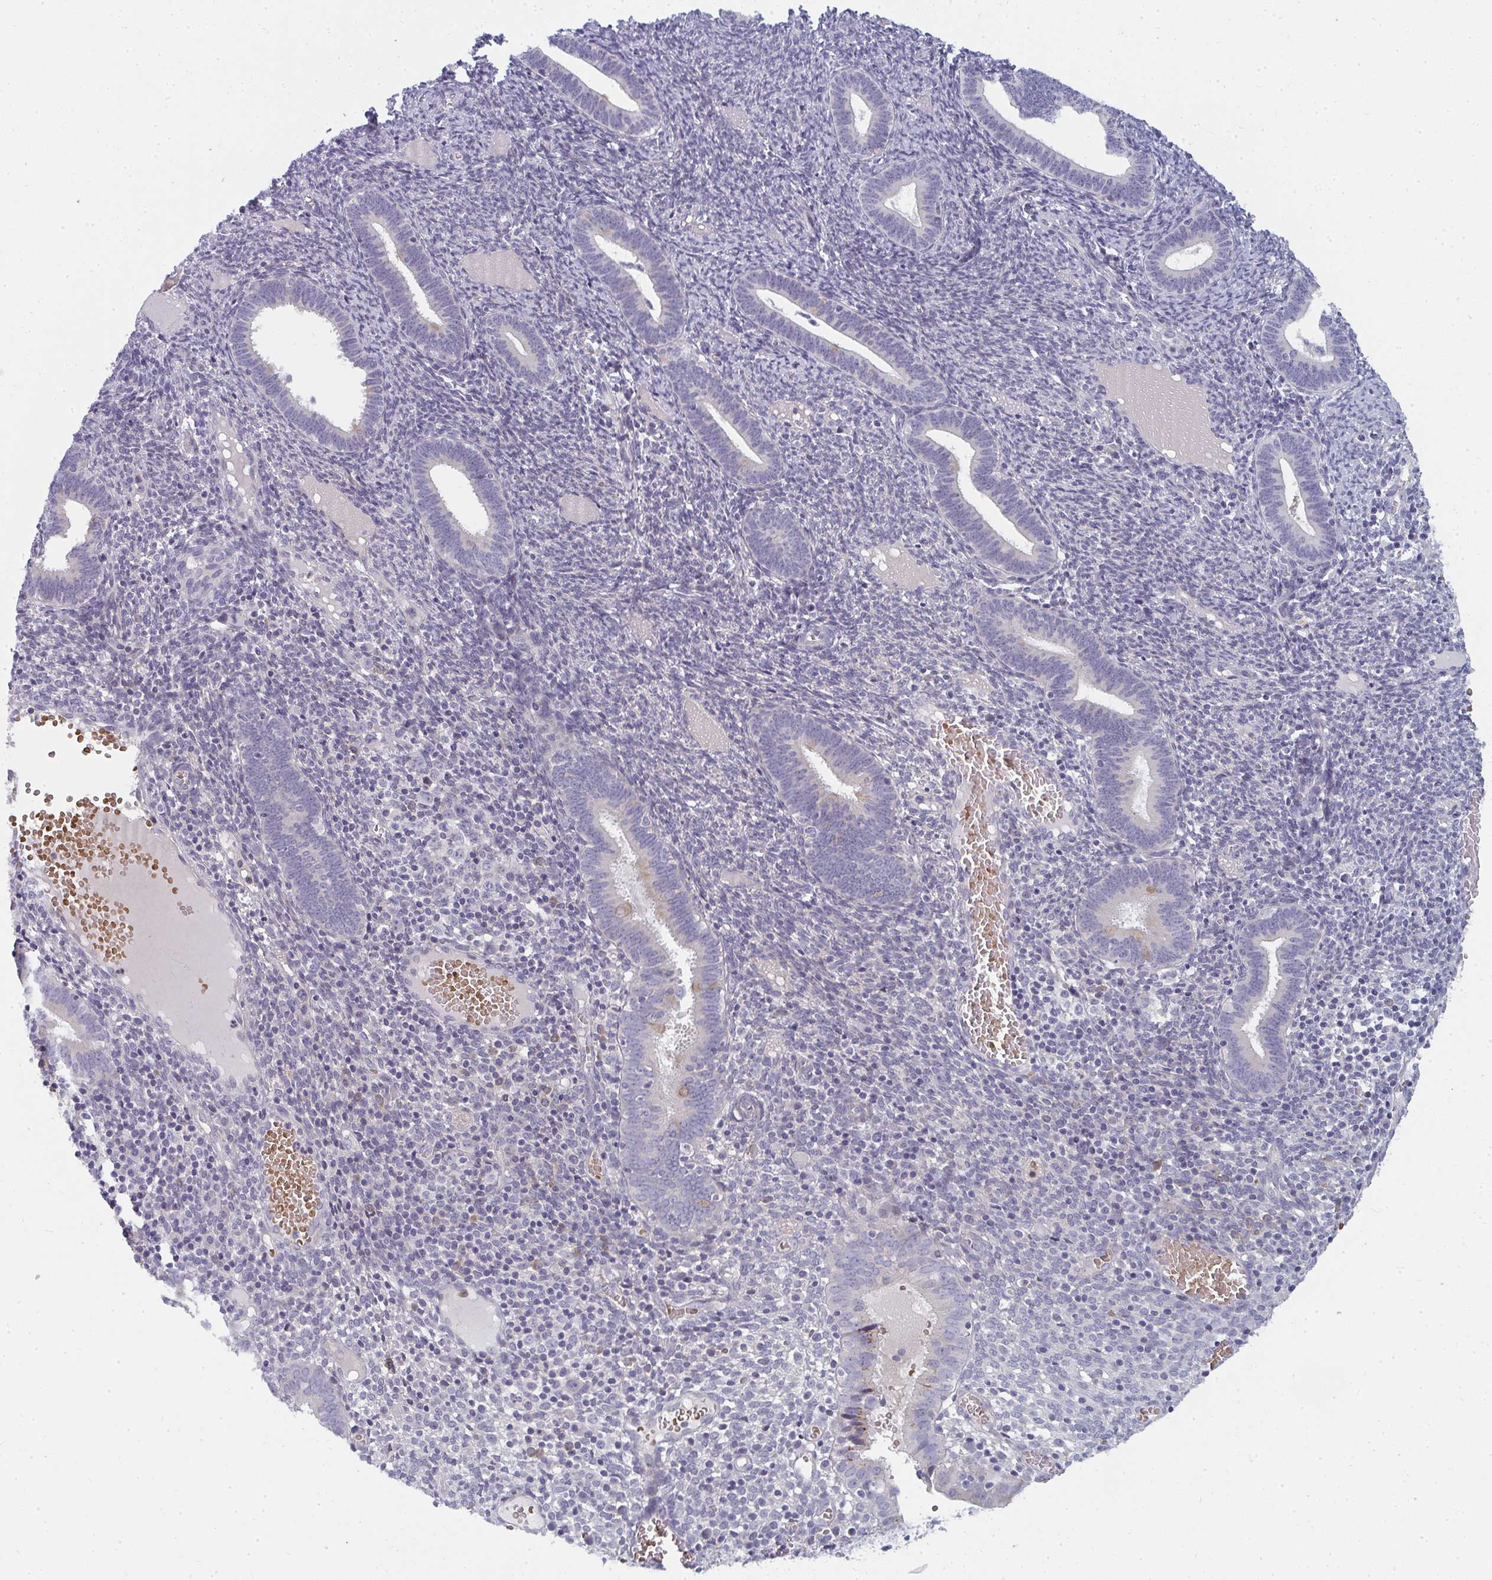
{"staining": {"intensity": "negative", "quantity": "none", "location": "none"}, "tissue": "endometrium", "cell_type": "Cells in endometrial stroma", "image_type": "normal", "snomed": [{"axis": "morphology", "description": "Normal tissue, NOS"}, {"axis": "topography", "description": "Endometrium"}], "caption": "Protein analysis of benign endometrium demonstrates no significant expression in cells in endometrial stroma.", "gene": "SHB", "patient": {"sex": "female", "age": 41}}